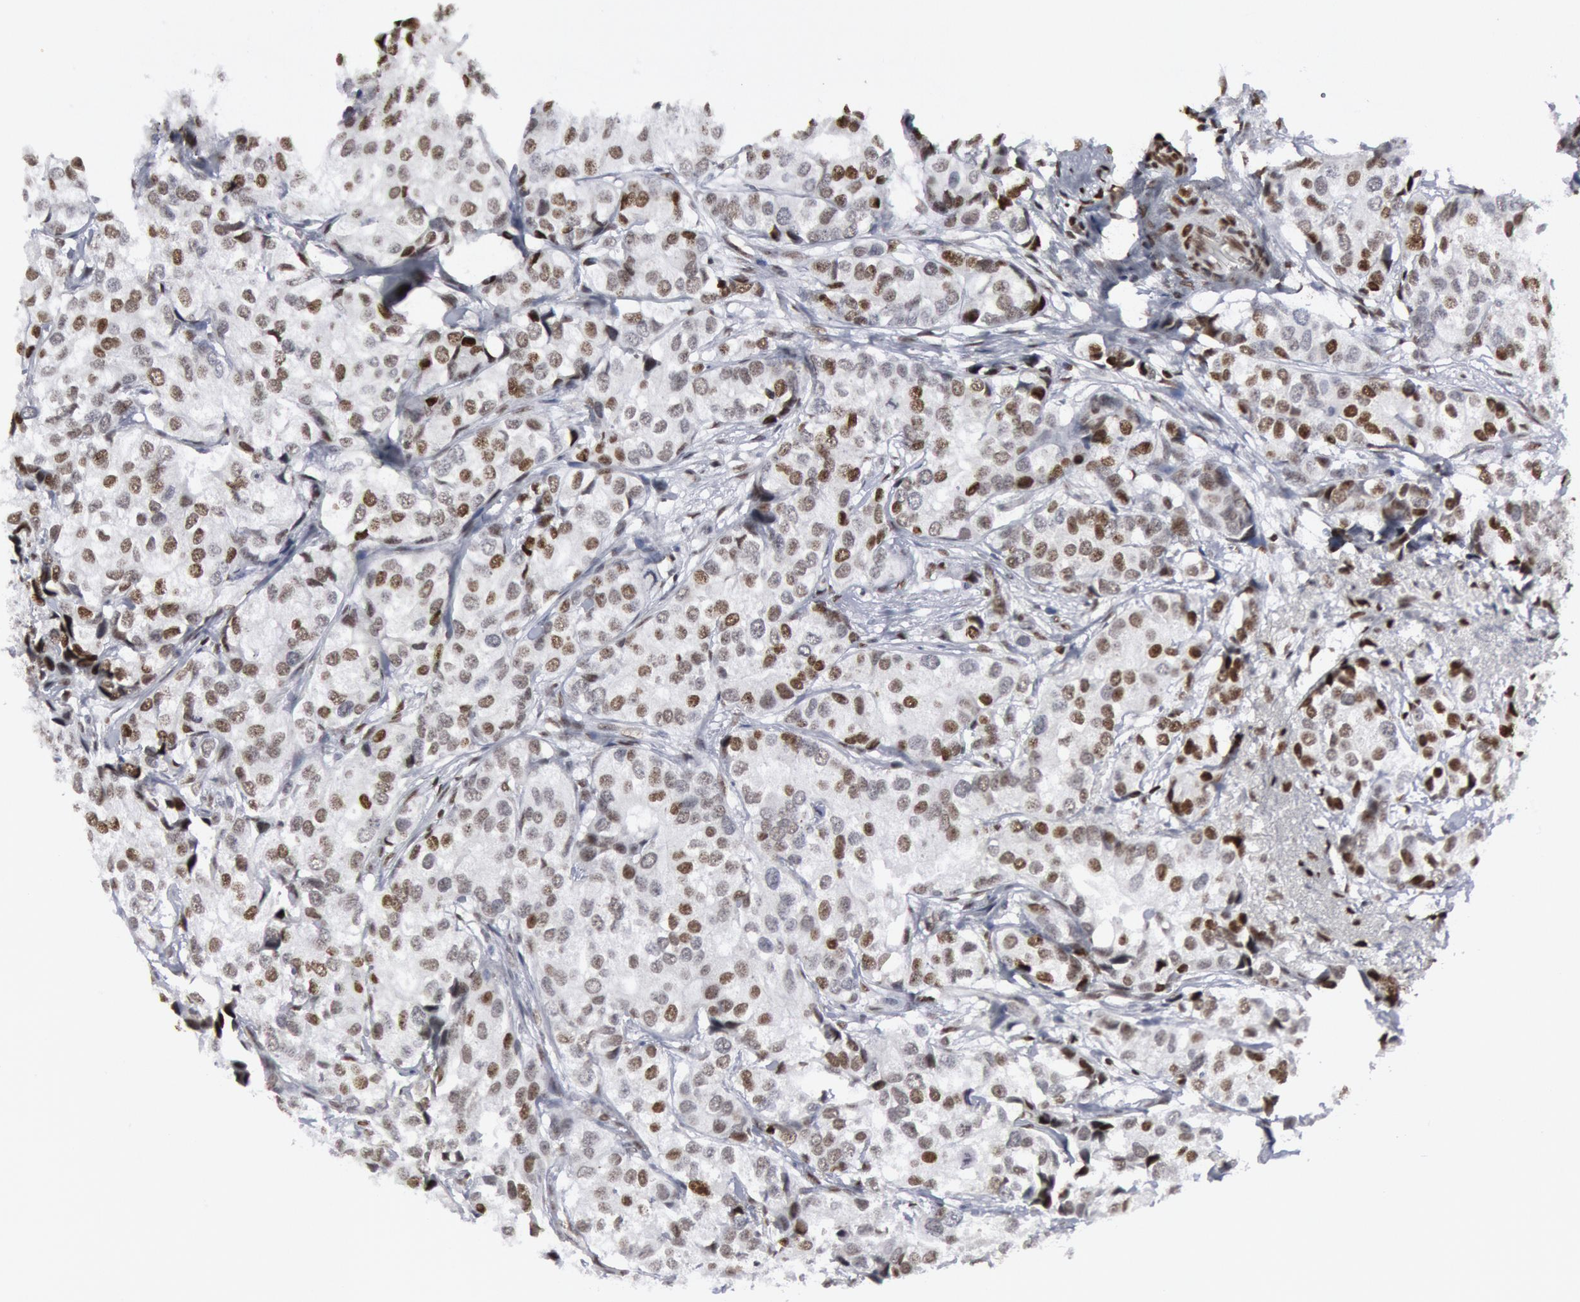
{"staining": {"intensity": "weak", "quantity": "25%-75%", "location": "nuclear"}, "tissue": "breast cancer", "cell_type": "Tumor cells", "image_type": "cancer", "snomed": [{"axis": "morphology", "description": "Duct carcinoma"}, {"axis": "topography", "description": "Breast"}], "caption": "The immunohistochemical stain highlights weak nuclear expression in tumor cells of intraductal carcinoma (breast) tissue.", "gene": "MECP2", "patient": {"sex": "female", "age": 68}}